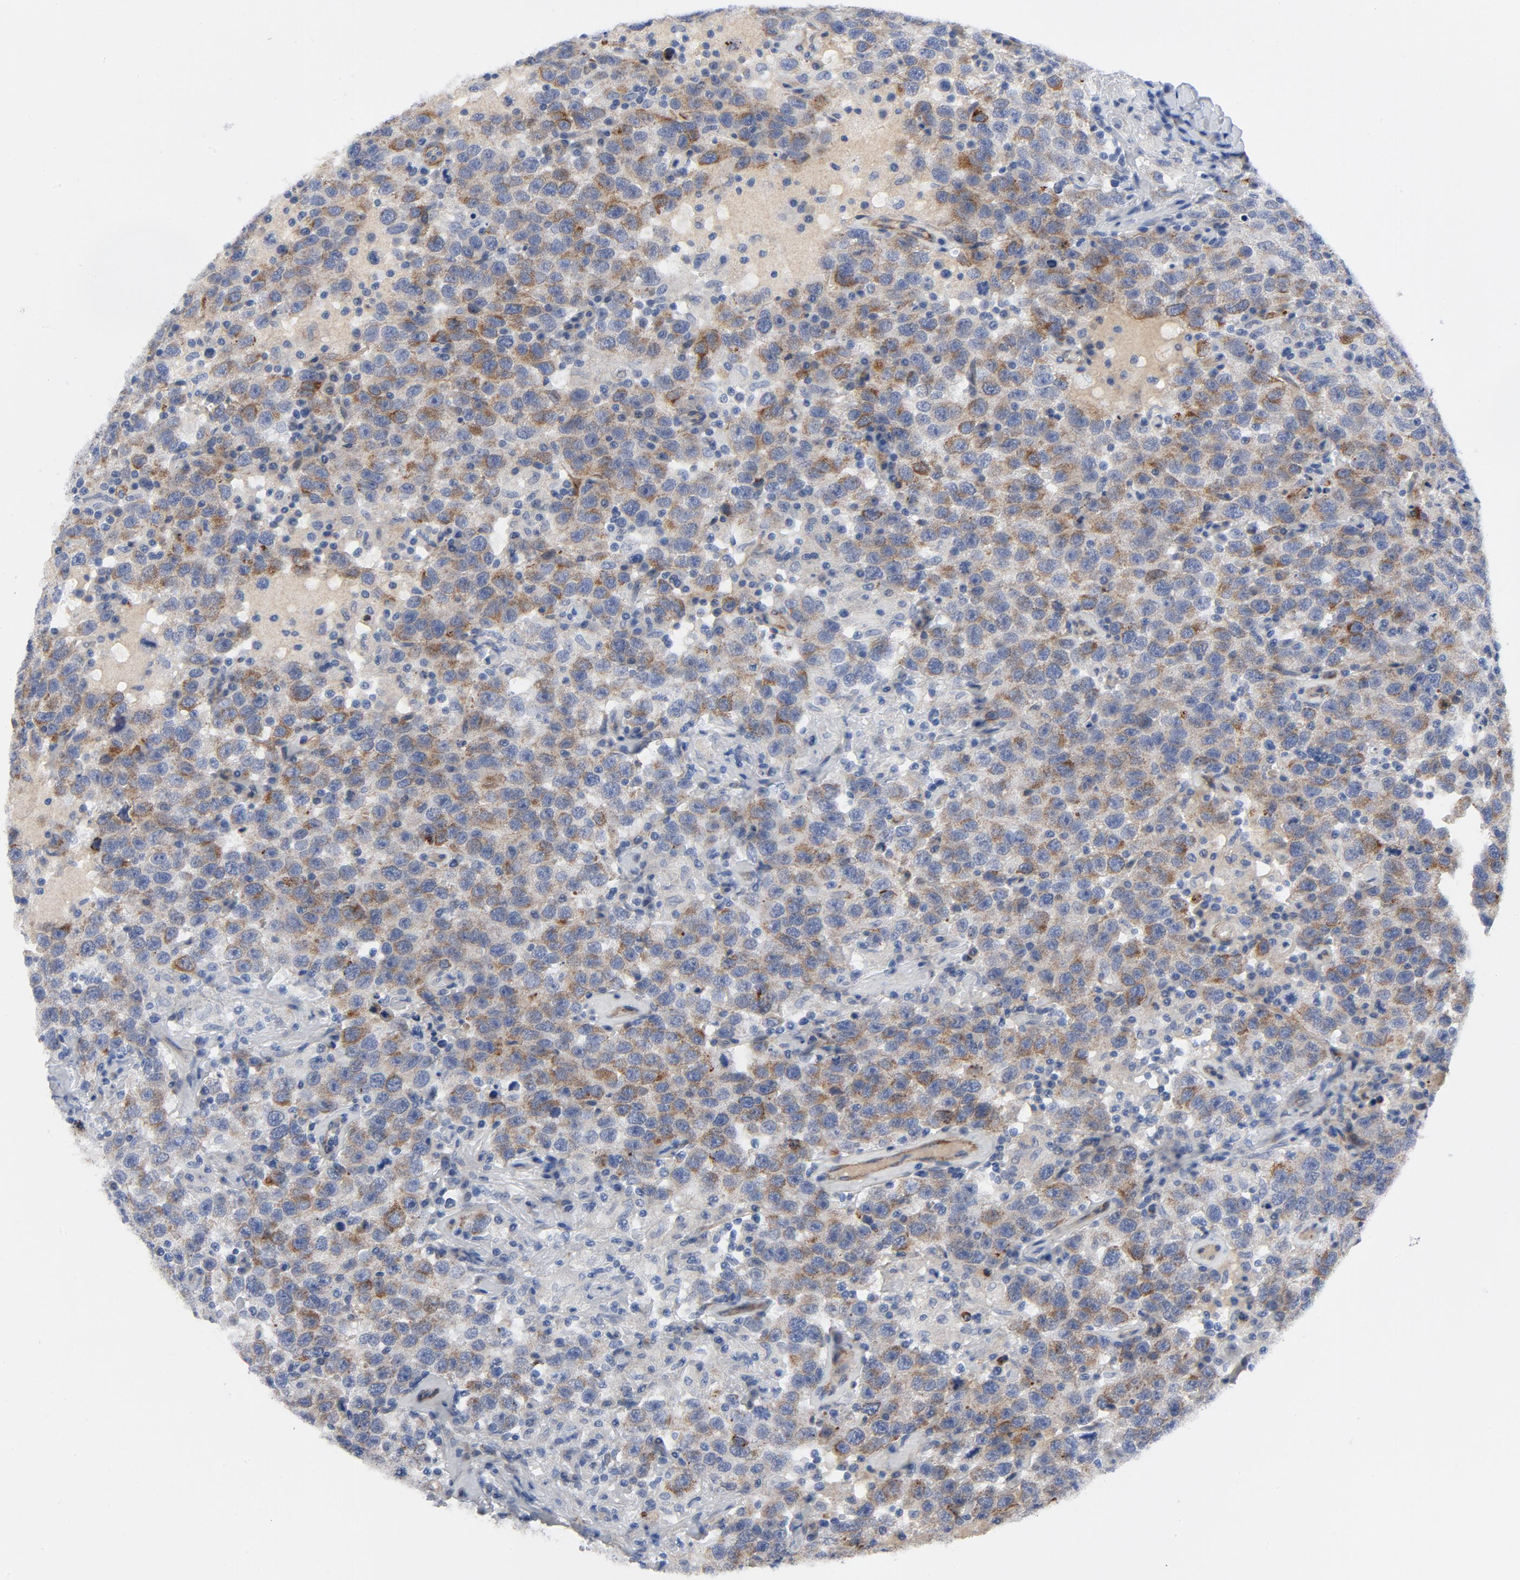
{"staining": {"intensity": "strong", "quantity": ">75%", "location": "cytoplasmic/membranous"}, "tissue": "testis cancer", "cell_type": "Tumor cells", "image_type": "cancer", "snomed": [{"axis": "morphology", "description": "Seminoma, NOS"}, {"axis": "topography", "description": "Testis"}], "caption": "DAB immunohistochemical staining of seminoma (testis) reveals strong cytoplasmic/membranous protein expression in approximately >75% of tumor cells.", "gene": "LAMC1", "patient": {"sex": "male", "age": 41}}